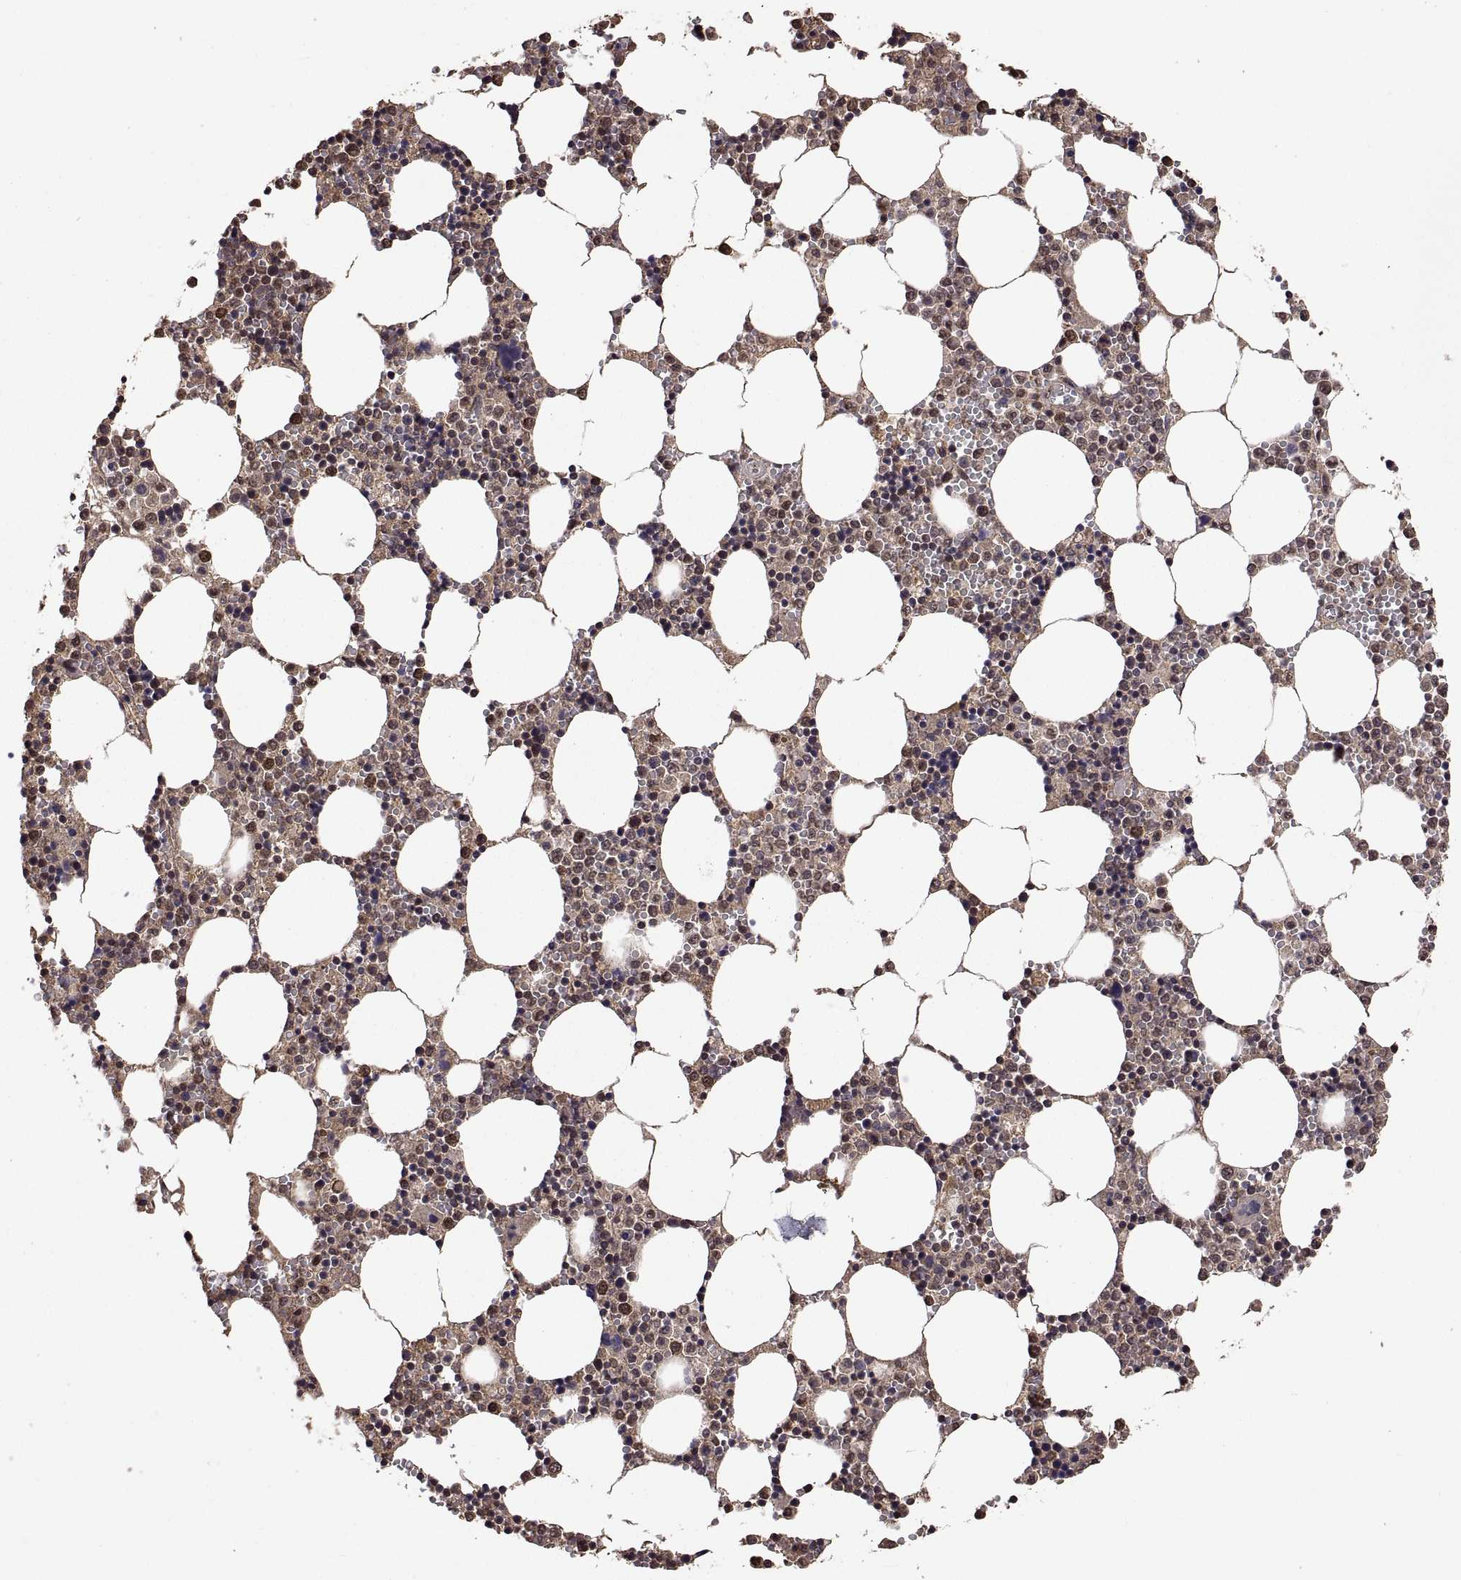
{"staining": {"intensity": "moderate", "quantity": "25%-75%", "location": "cytoplasmic/membranous,nuclear"}, "tissue": "bone marrow", "cell_type": "Hematopoietic cells", "image_type": "normal", "snomed": [{"axis": "morphology", "description": "Normal tissue, NOS"}, {"axis": "topography", "description": "Bone marrow"}], "caption": "Moderate cytoplasmic/membranous,nuclear expression is appreciated in about 25%-75% of hematopoietic cells in unremarkable bone marrow. Nuclei are stained in blue.", "gene": "ZNRF2", "patient": {"sex": "female", "age": 64}}